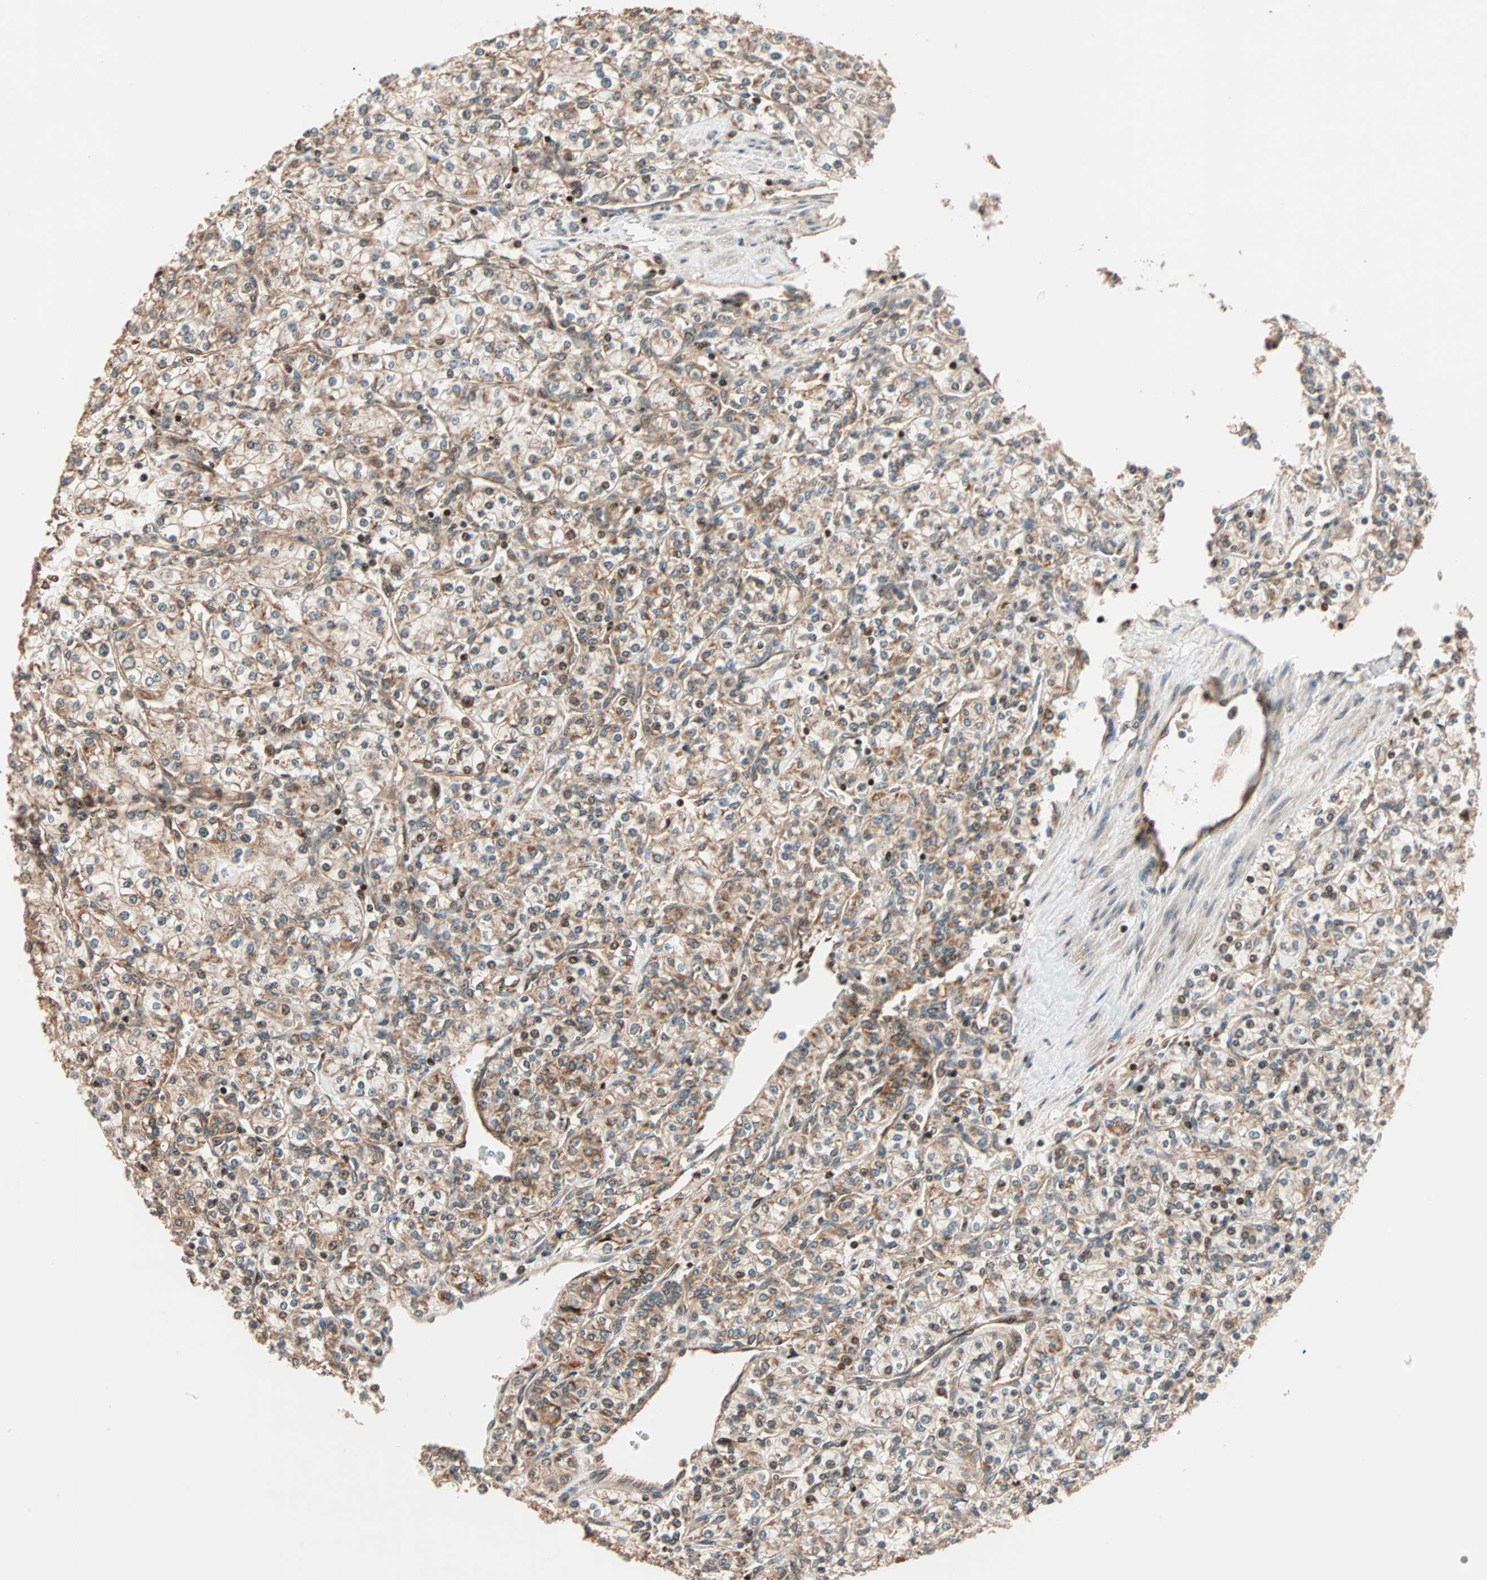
{"staining": {"intensity": "moderate", "quantity": ">75%", "location": "cytoplasmic/membranous"}, "tissue": "renal cancer", "cell_type": "Tumor cells", "image_type": "cancer", "snomed": [{"axis": "morphology", "description": "Adenocarcinoma, NOS"}, {"axis": "topography", "description": "Kidney"}], "caption": "Protein analysis of renal cancer tissue demonstrates moderate cytoplasmic/membranous positivity in approximately >75% of tumor cells.", "gene": "HECW1", "patient": {"sex": "male", "age": 77}}